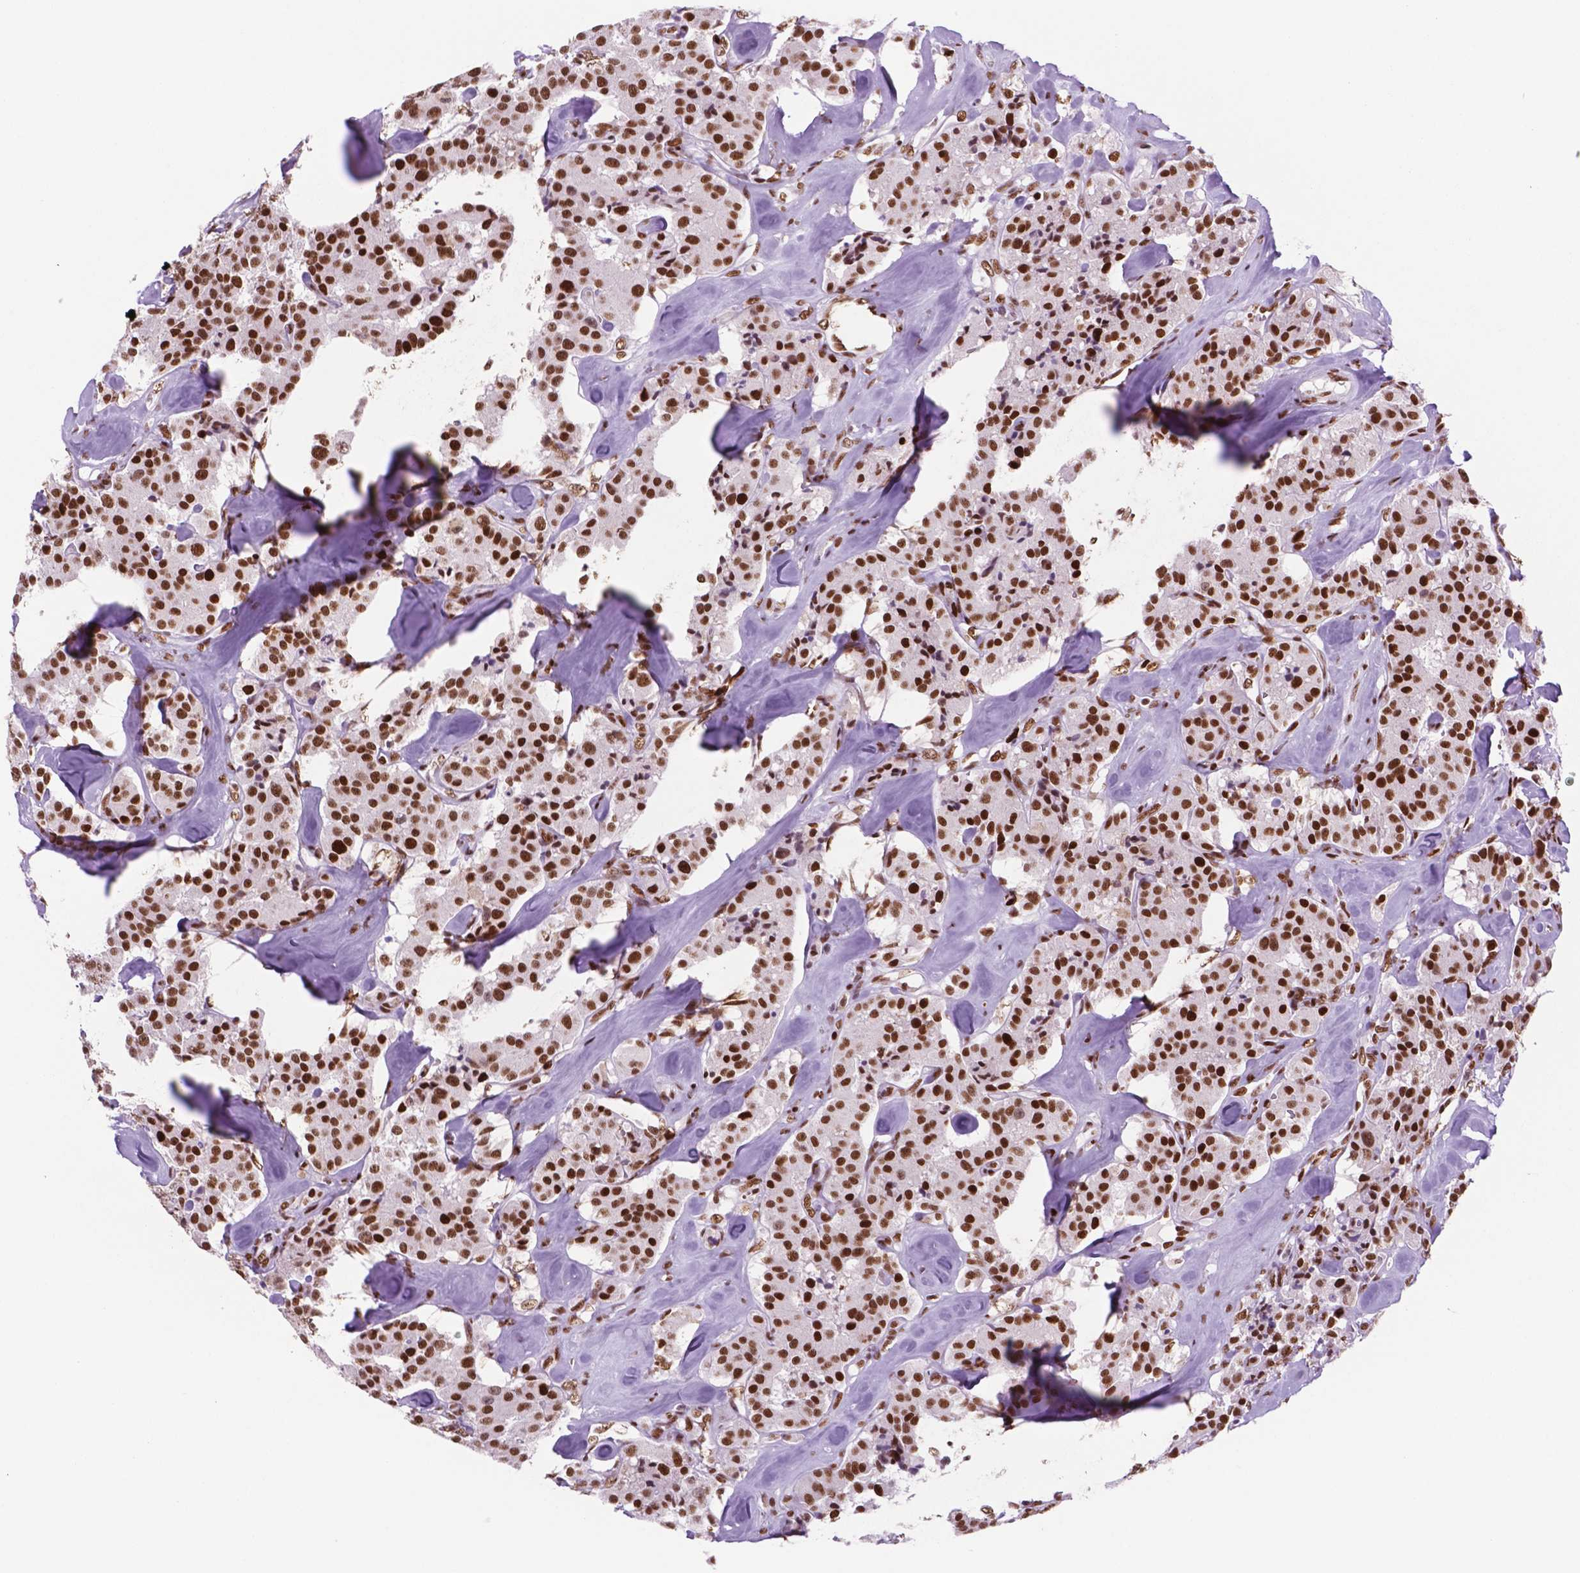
{"staining": {"intensity": "strong", "quantity": ">75%", "location": "nuclear"}, "tissue": "carcinoid", "cell_type": "Tumor cells", "image_type": "cancer", "snomed": [{"axis": "morphology", "description": "Carcinoid, malignant, NOS"}, {"axis": "topography", "description": "Pancreas"}], "caption": "Strong nuclear staining is present in about >75% of tumor cells in malignant carcinoid.", "gene": "MSH6", "patient": {"sex": "male", "age": 41}}